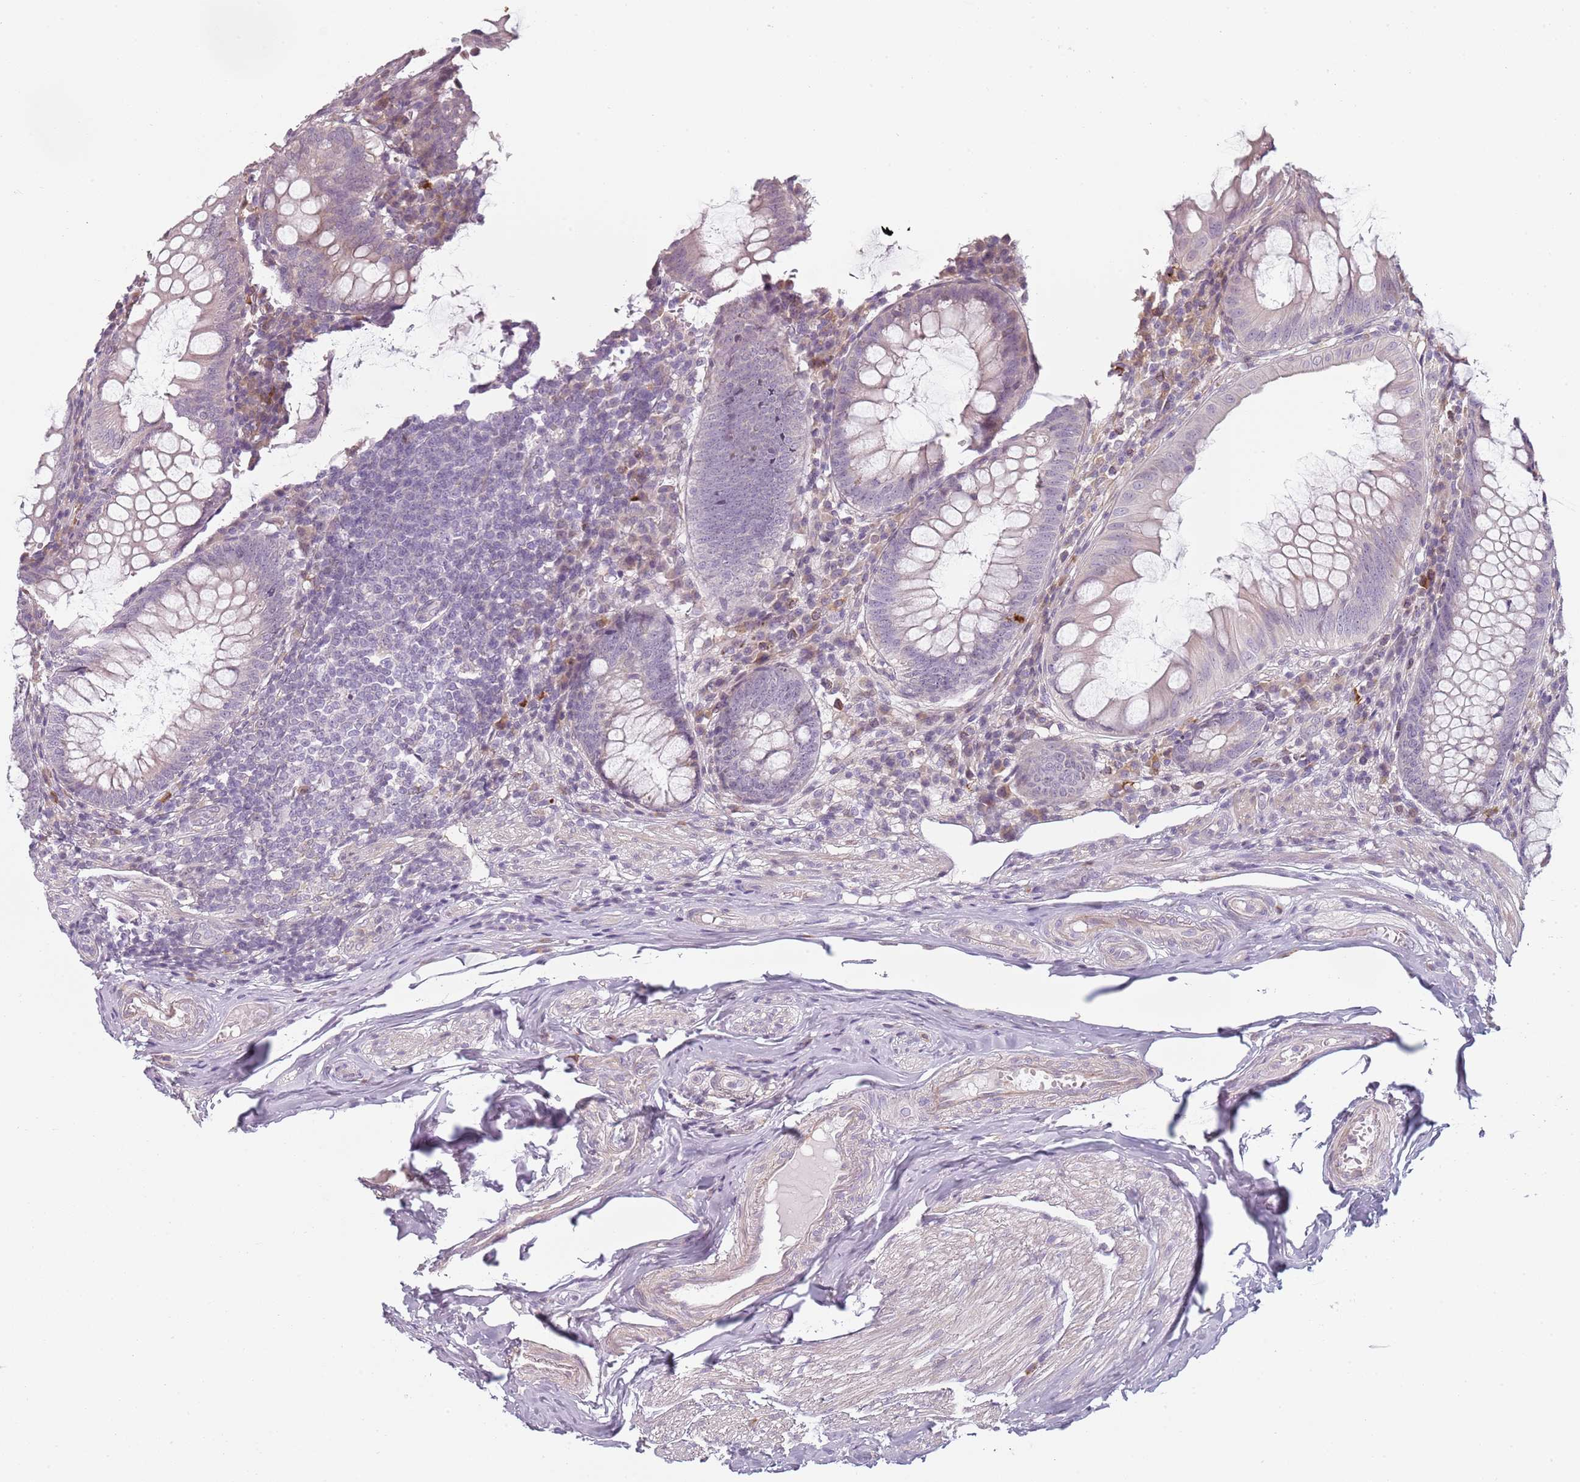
{"staining": {"intensity": "negative", "quantity": "none", "location": "none"}, "tissue": "appendix", "cell_type": "Glandular cells", "image_type": "normal", "snomed": [{"axis": "morphology", "description": "Normal tissue, NOS"}, {"axis": "topography", "description": "Appendix"}], "caption": "This is an immunohistochemistry (IHC) micrograph of unremarkable appendix. There is no positivity in glandular cells.", "gene": "CC2D2B", "patient": {"sex": "male", "age": 83}}